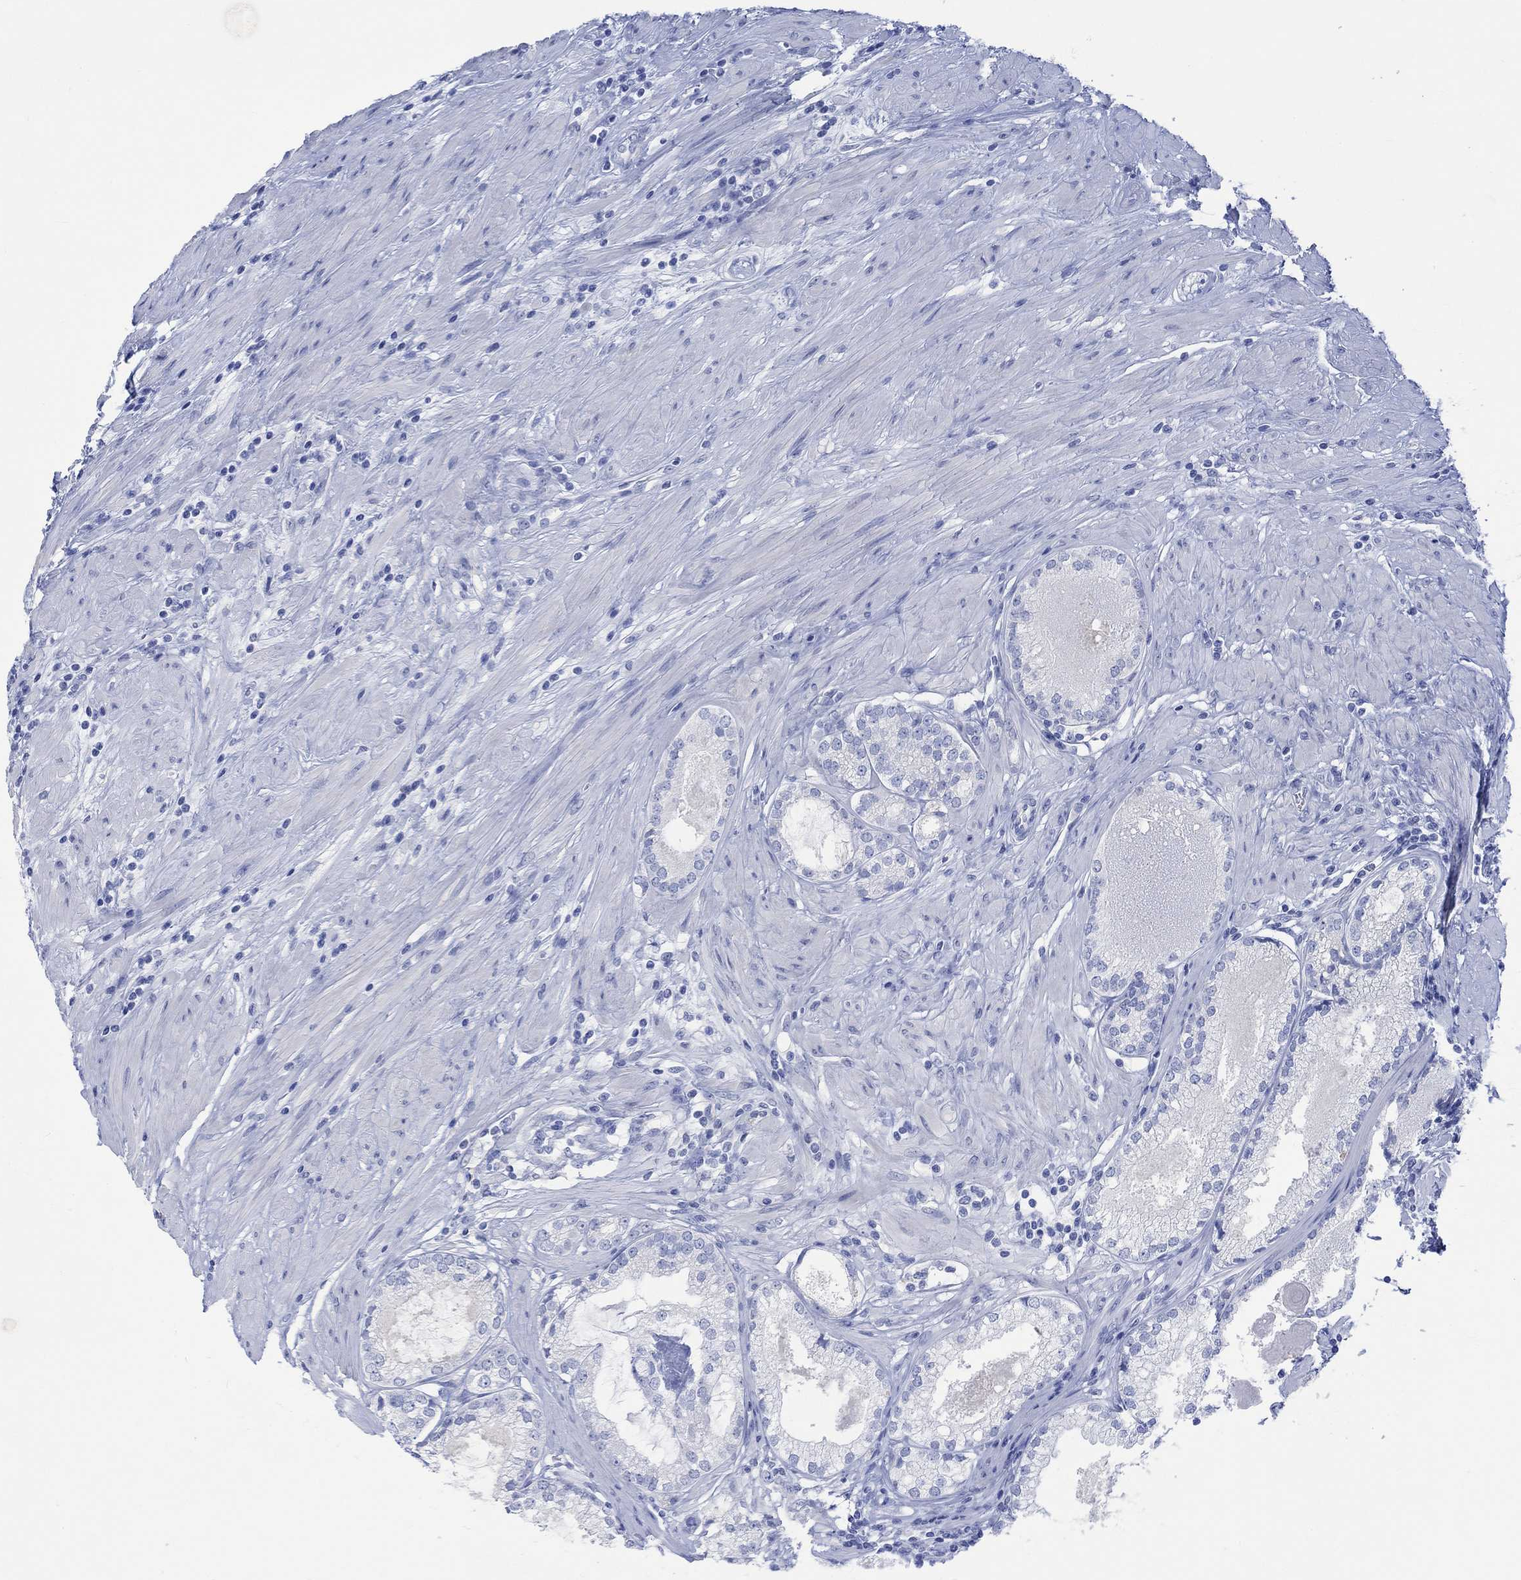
{"staining": {"intensity": "negative", "quantity": "none", "location": "none"}, "tissue": "prostate cancer", "cell_type": "Tumor cells", "image_type": "cancer", "snomed": [{"axis": "morphology", "description": "Adenocarcinoma, High grade"}, {"axis": "topography", "description": "Prostate and seminal vesicle, NOS"}], "caption": "Immunohistochemistry photomicrograph of human high-grade adenocarcinoma (prostate) stained for a protein (brown), which demonstrates no positivity in tumor cells. The staining is performed using DAB brown chromogen with nuclei counter-stained in using hematoxylin.", "gene": "CALCA", "patient": {"sex": "male", "age": 62}}